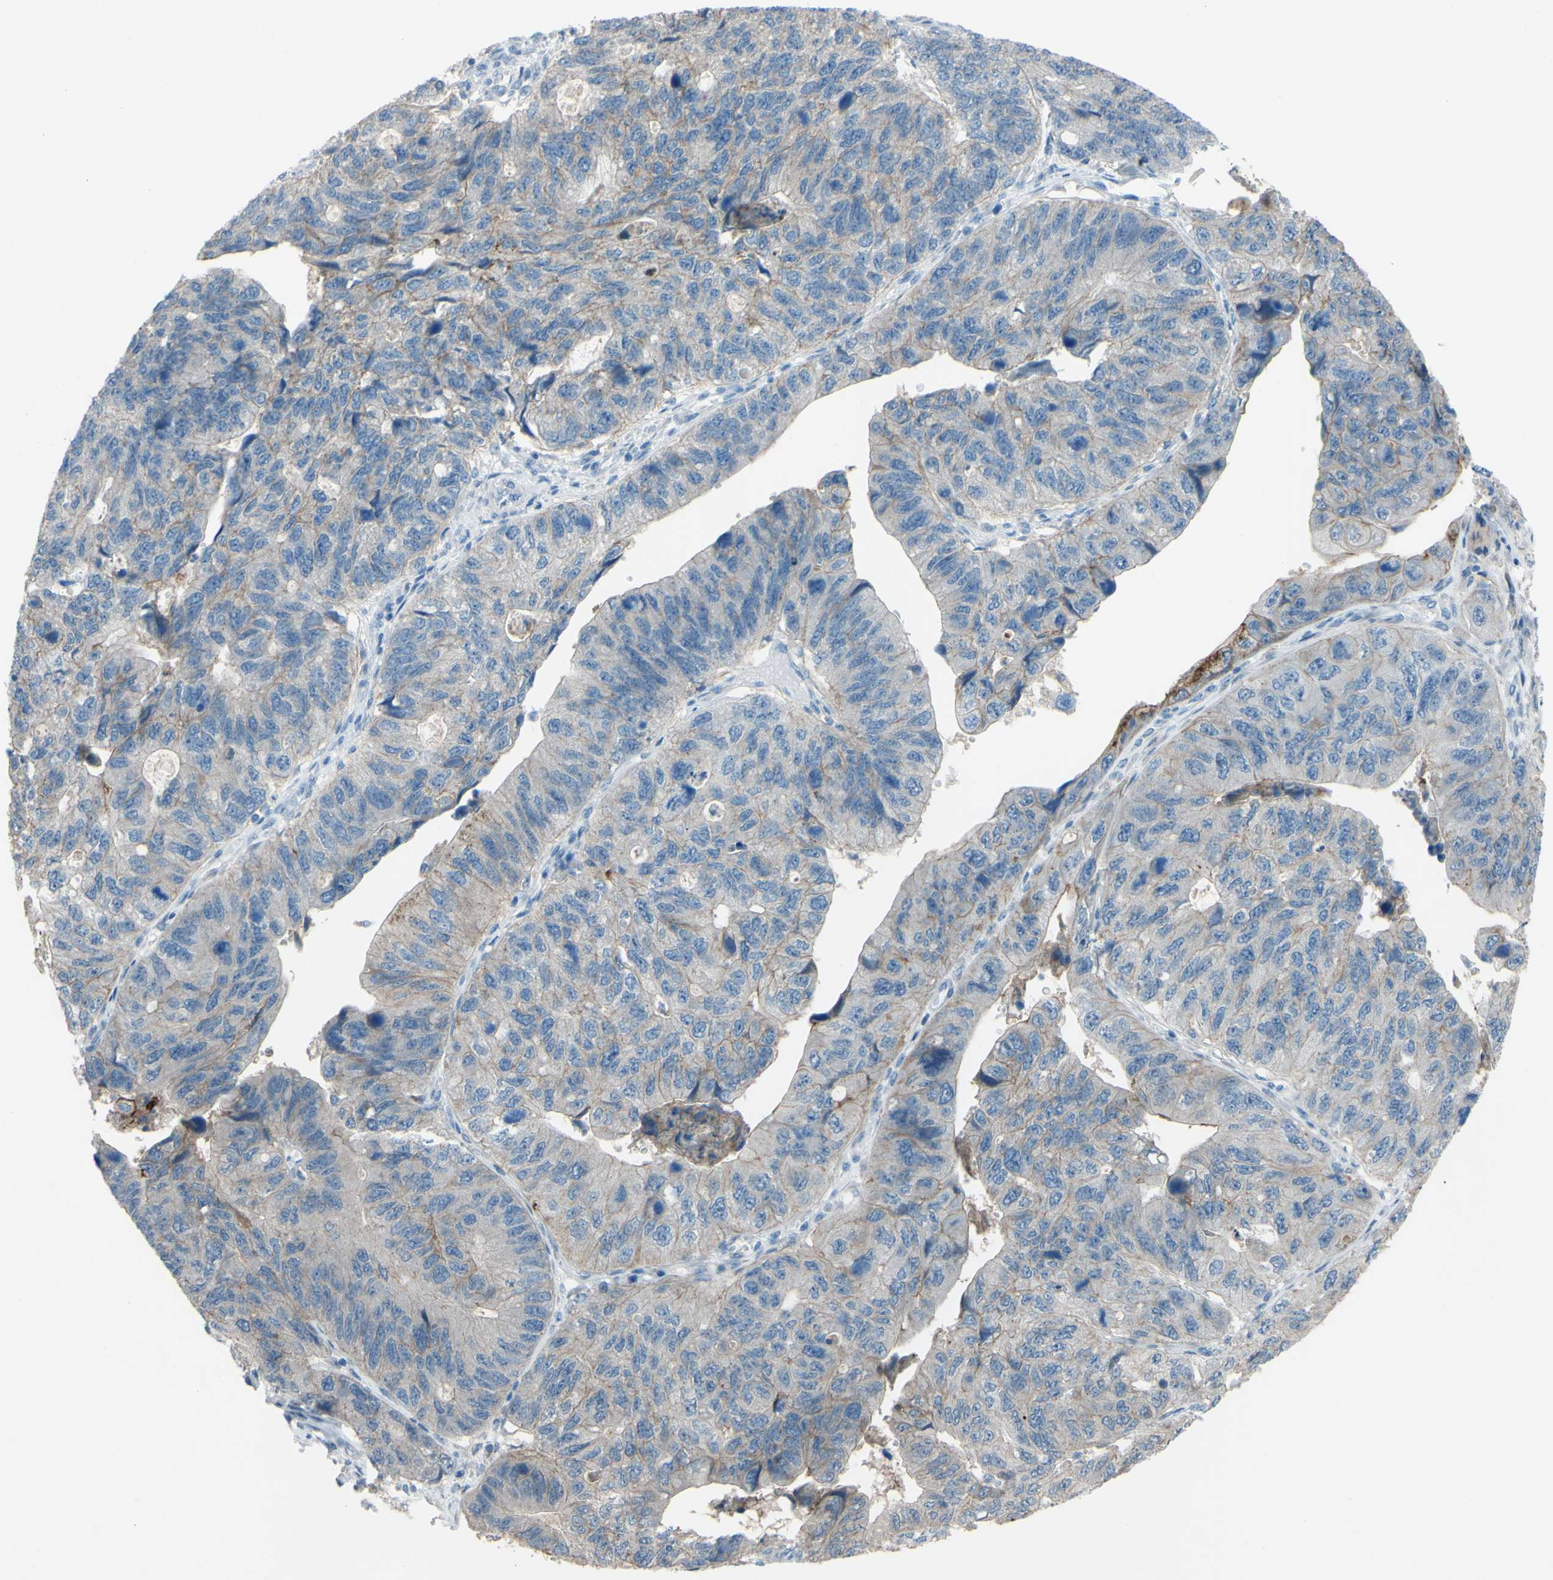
{"staining": {"intensity": "moderate", "quantity": "<25%", "location": "cytoplasmic/membranous"}, "tissue": "stomach cancer", "cell_type": "Tumor cells", "image_type": "cancer", "snomed": [{"axis": "morphology", "description": "Adenocarcinoma, NOS"}, {"axis": "topography", "description": "Stomach"}], "caption": "A histopathology image showing moderate cytoplasmic/membranous staining in approximately <25% of tumor cells in adenocarcinoma (stomach), as visualized by brown immunohistochemical staining.", "gene": "CDCP1", "patient": {"sex": "male", "age": 59}}